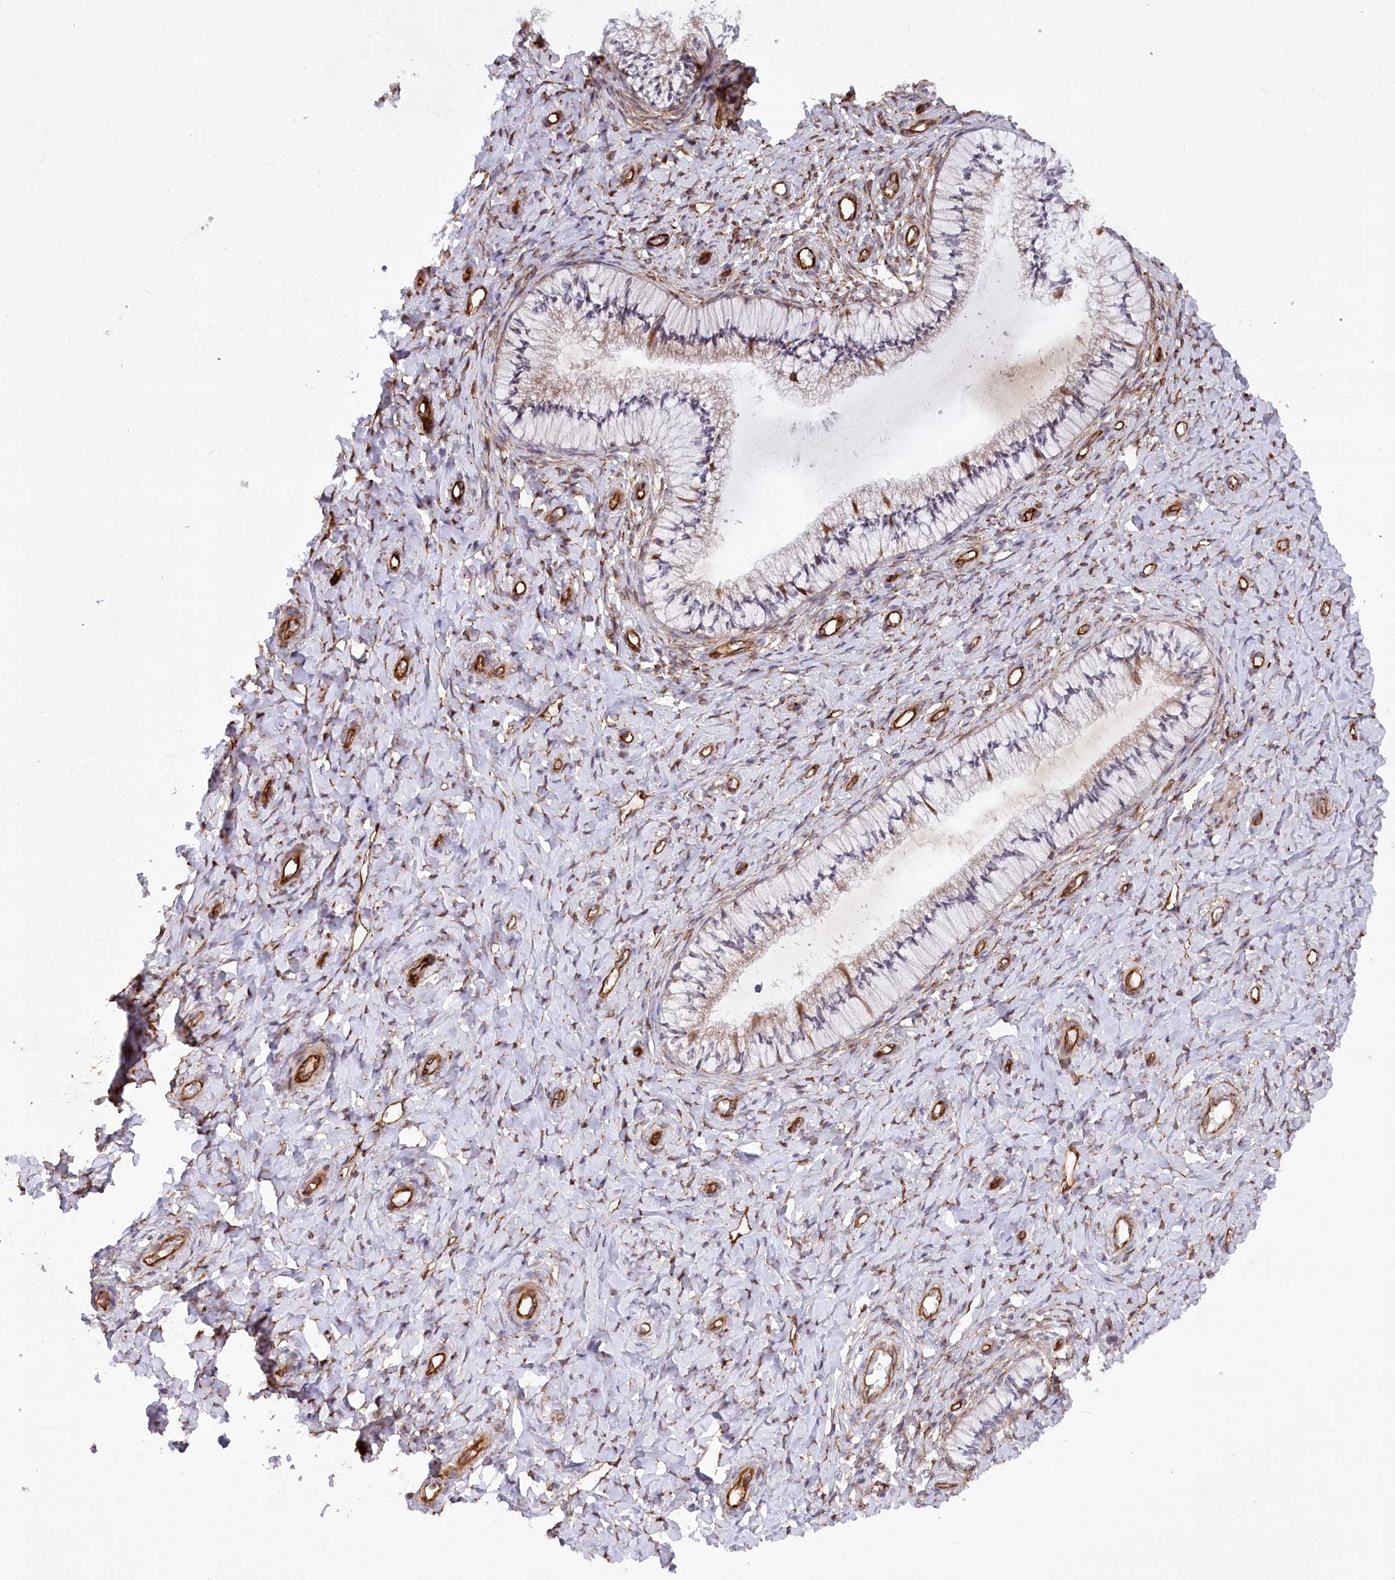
{"staining": {"intensity": "moderate", "quantity": ">75%", "location": "cytoplasmic/membranous"}, "tissue": "cervix", "cell_type": "Glandular cells", "image_type": "normal", "snomed": [{"axis": "morphology", "description": "Normal tissue, NOS"}, {"axis": "topography", "description": "Cervix"}], "caption": "An immunohistochemistry (IHC) photomicrograph of benign tissue is shown. Protein staining in brown shows moderate cytoplasmic/membranous positivity in cervix within glandular cells. (DAB (3,3'-diaminobenzidine) = brown stain, brightfield microscopy at high magnification).", "gene": "MTPAP", "patient": {"sex": "female", "age": 36}}